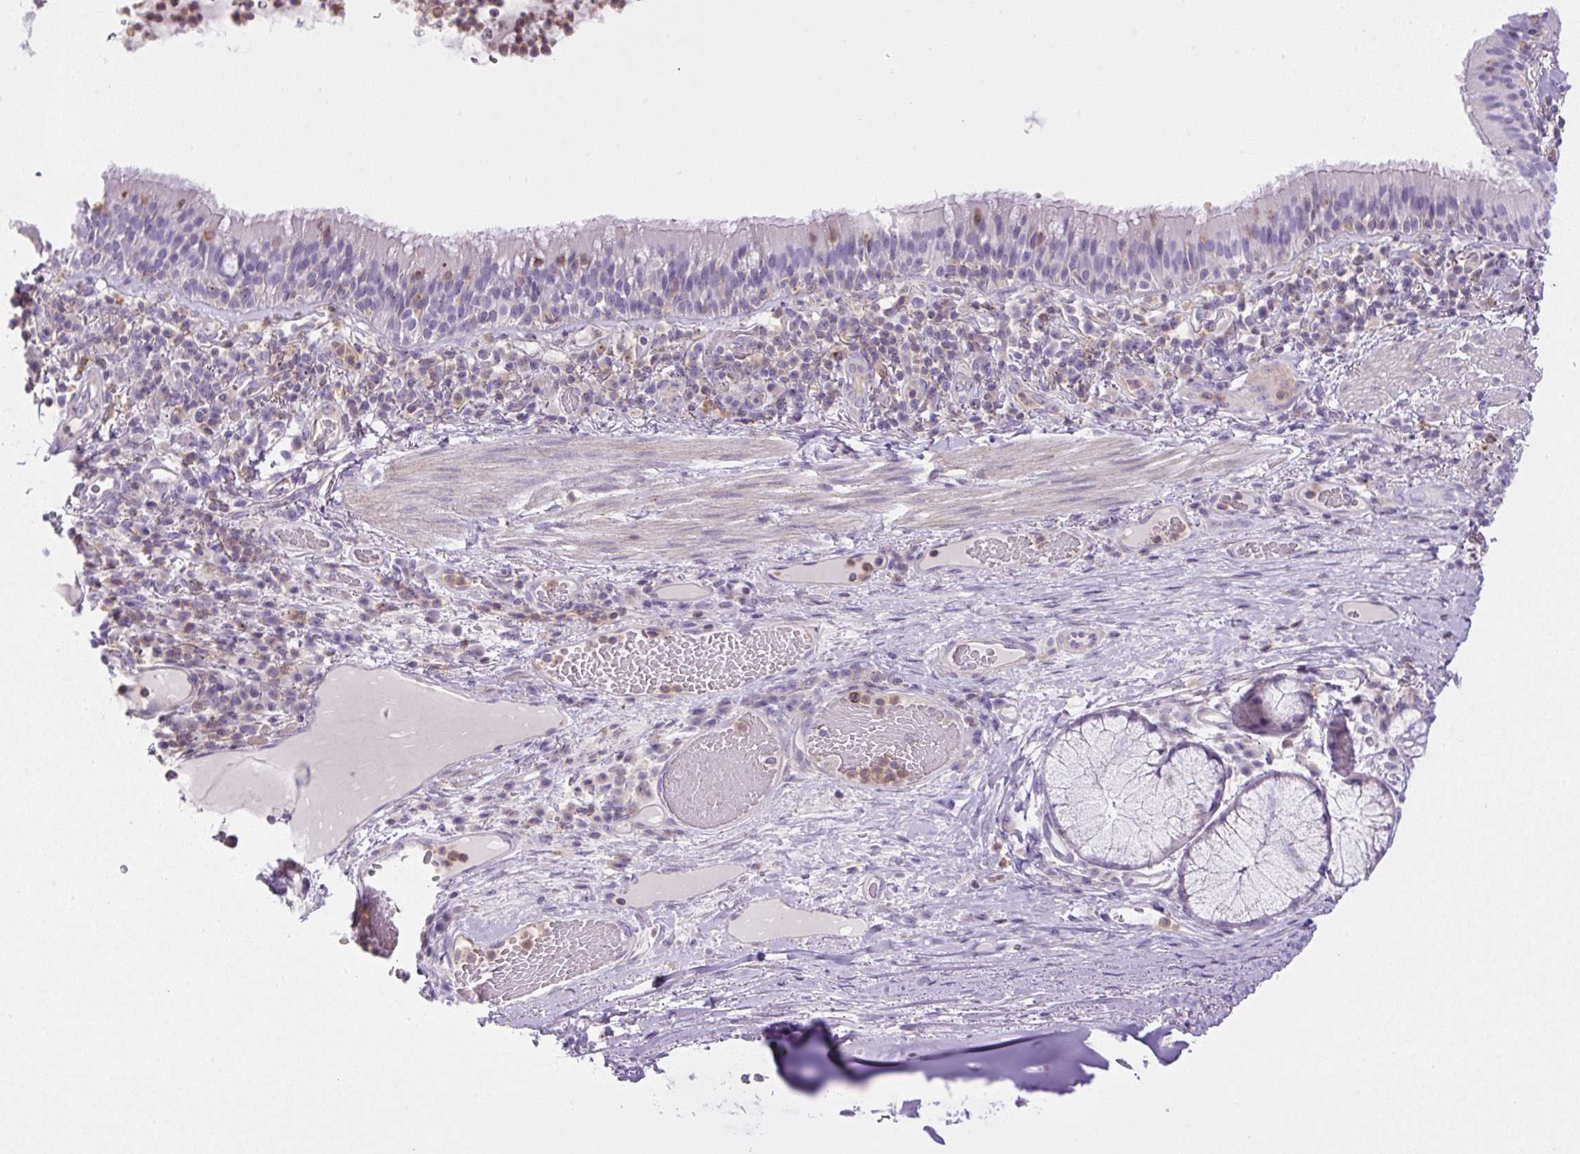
{"staining": {"intensity": "negative", "quantity": "none", "location": "none"}, "tissue": "bronchus", "cell_type": "Respiratory epithelial cells", "image_type": "normal", "snomed": [{"axis": "morphology", "description": "Normal tissue, NOS"}, {"axis": "topography", "description": "Cartilage tissue"}, {"axis": "topography", "description": "Bronchus"}], "caption": "This is a image of IHC staining of unremarkable bronchus, which shows no positivity in respiratory epithelial cells. (DAB immunohistochemistry, high magnification).", "gene": "PIP5KL1", "patient": {"sex": "male", "age": 56}}